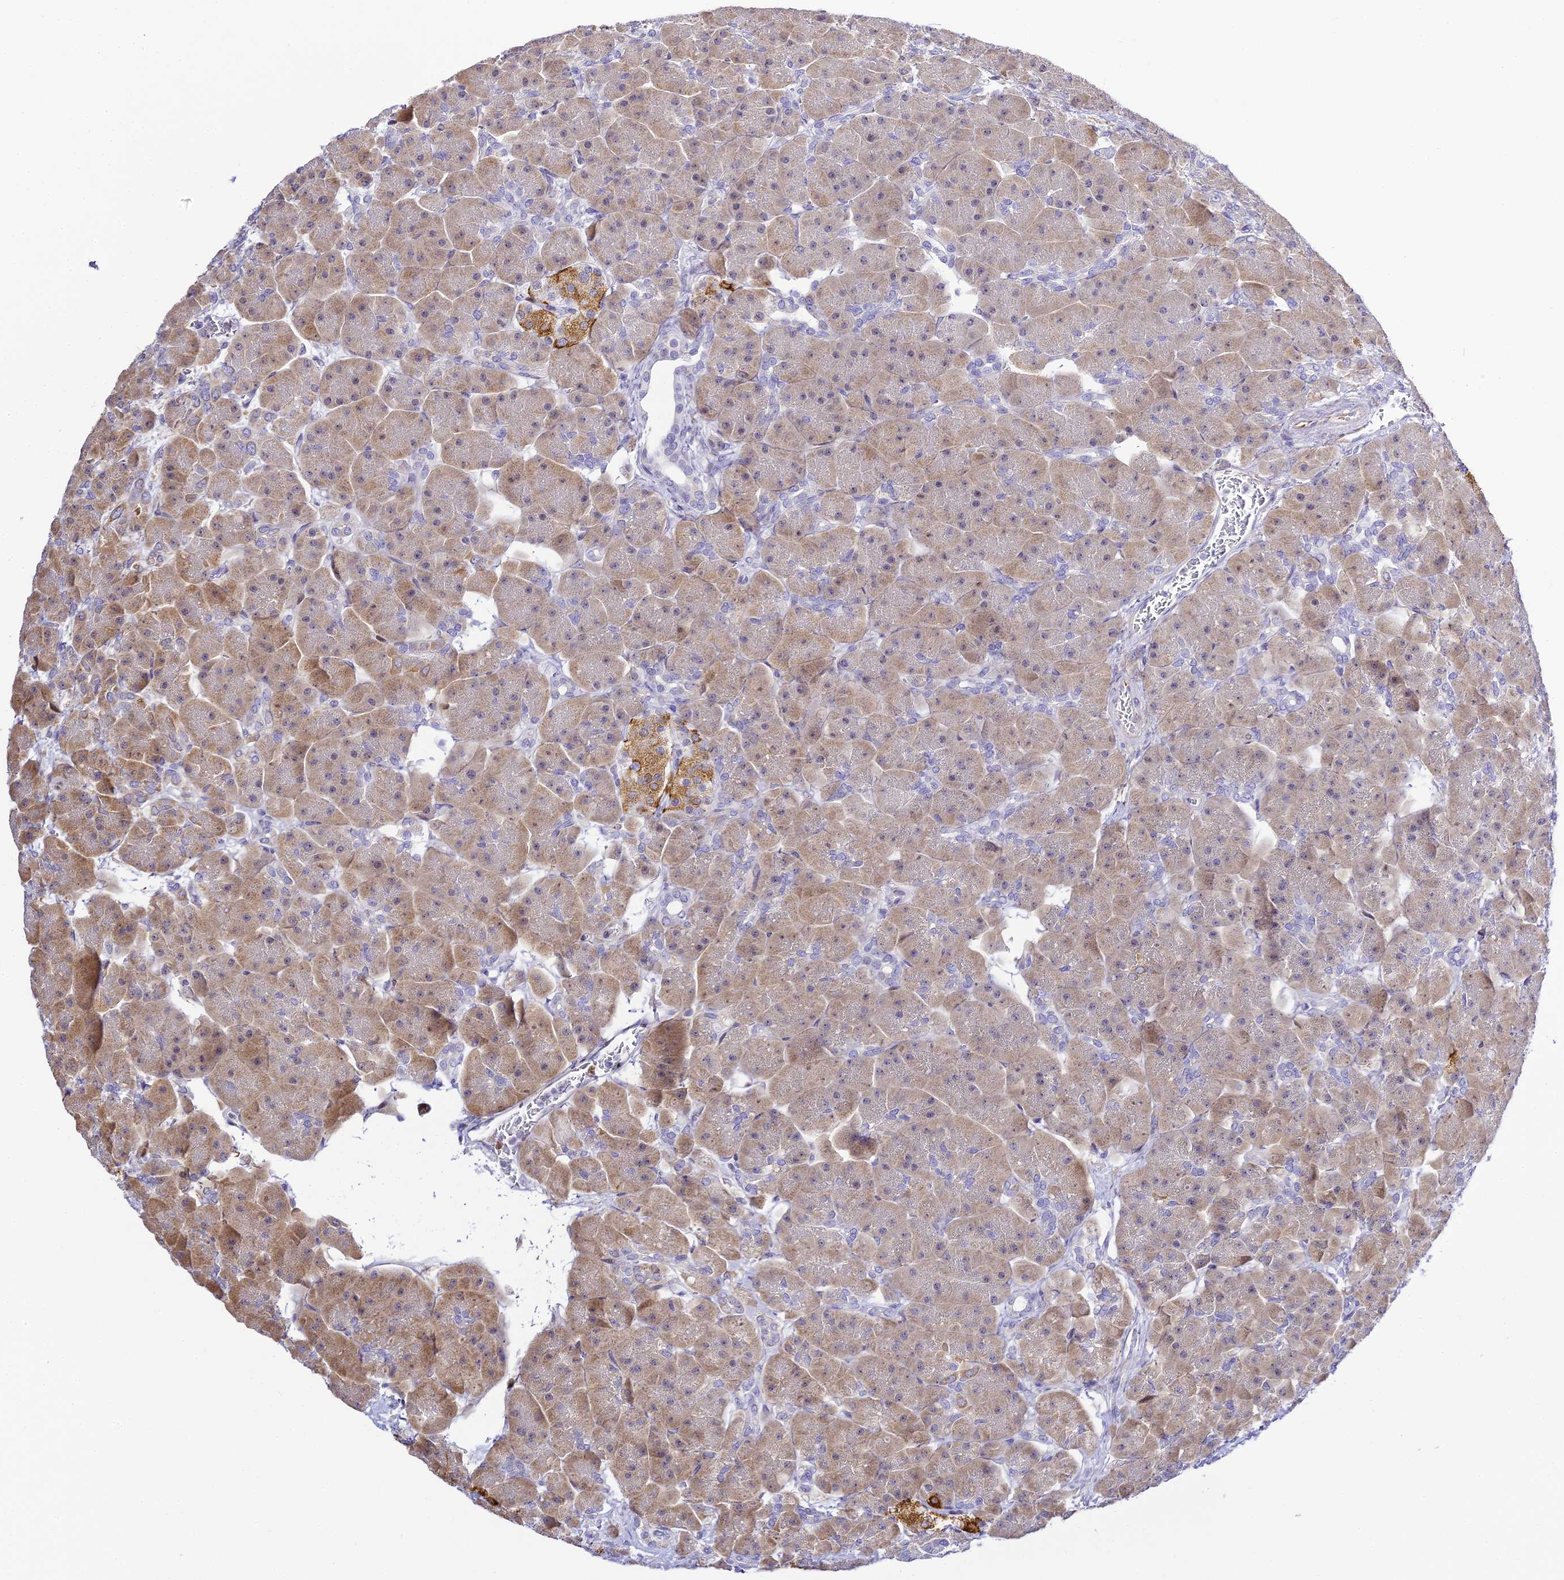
{"staining": {"intensity": "weak", "quantity": "25%-75%", "location": "cytoplasmic/membranous,nuclear"}, "tissue": "pancreas", "cell_type": "Exocrine glandular cells", "image_type": "normal", "snomed": [{"axis": "morphology", "description": "Normal tissue, NOS"}, {"axis": "topography", "description": "Pancreas"}], "caption": "Immunohistochemistry (DAB) staining of benign pancreas shows weak cytoplasmic/membranous,nuclear protein staining in about 25%-75% of exocrine glandular cells.", "gene": "SERP1", "patient": {"sex": "male", "age": 66}}